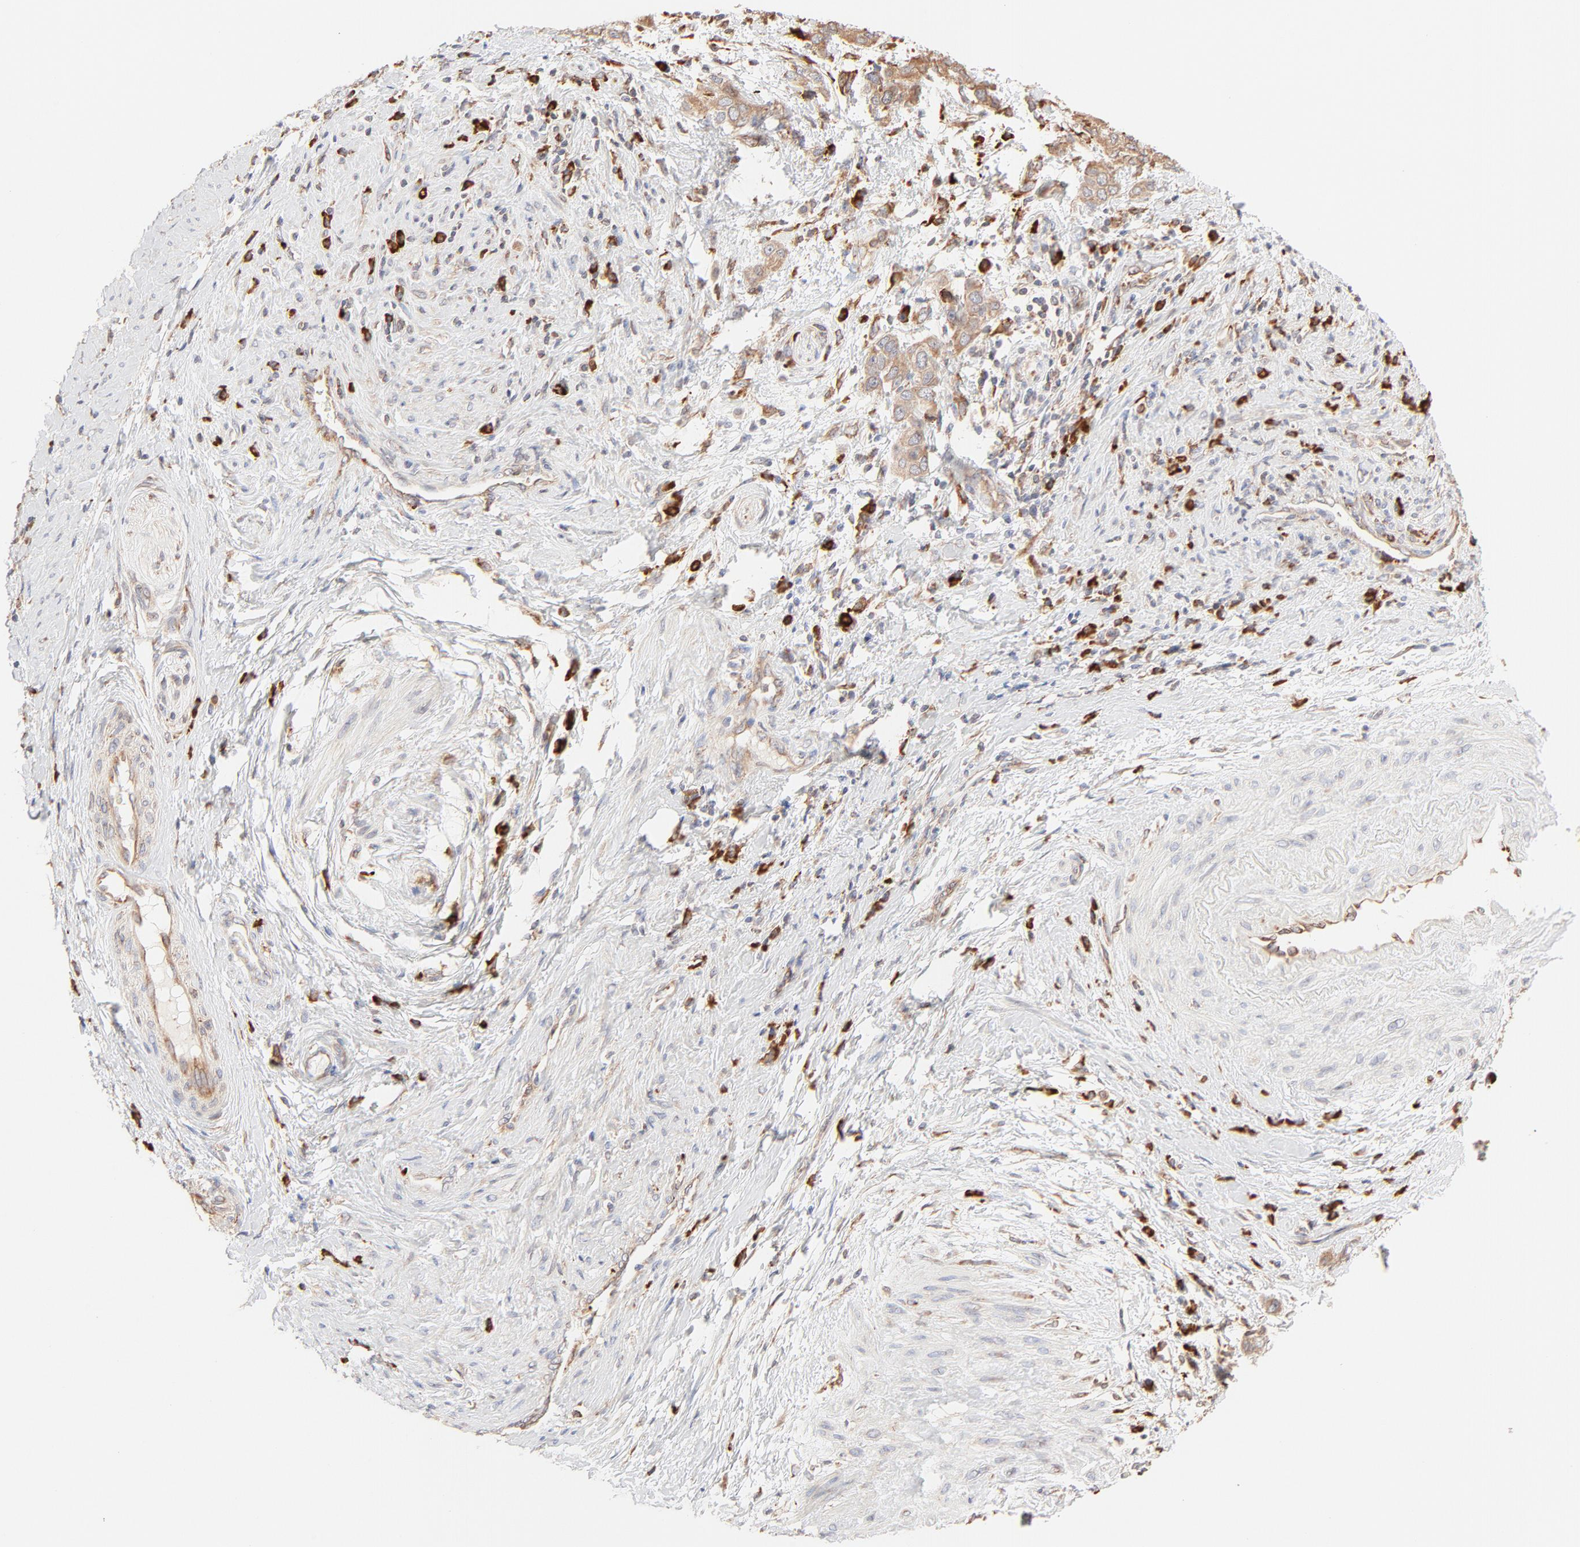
{"staining": {"intensity": "moderate", "quantity": ">75%", "location": "cytoplasmic/membranous"}, "tissue": "cervical cancer", "cell_type": "Tumor cells", "image_type": "cancer", "snomed": [{"axis": "morphology", "description": "Squamous cell carcinoma, NOS"}, {"axis": "topography", "description": "Cervix"}], "caption": "Cervical cancer tissue reveals moderate cytoplasmic/membranous positivity in about >75% of tumor cells", "gene": "PARP12", "patient": {"sex": "female", "age": 54}}